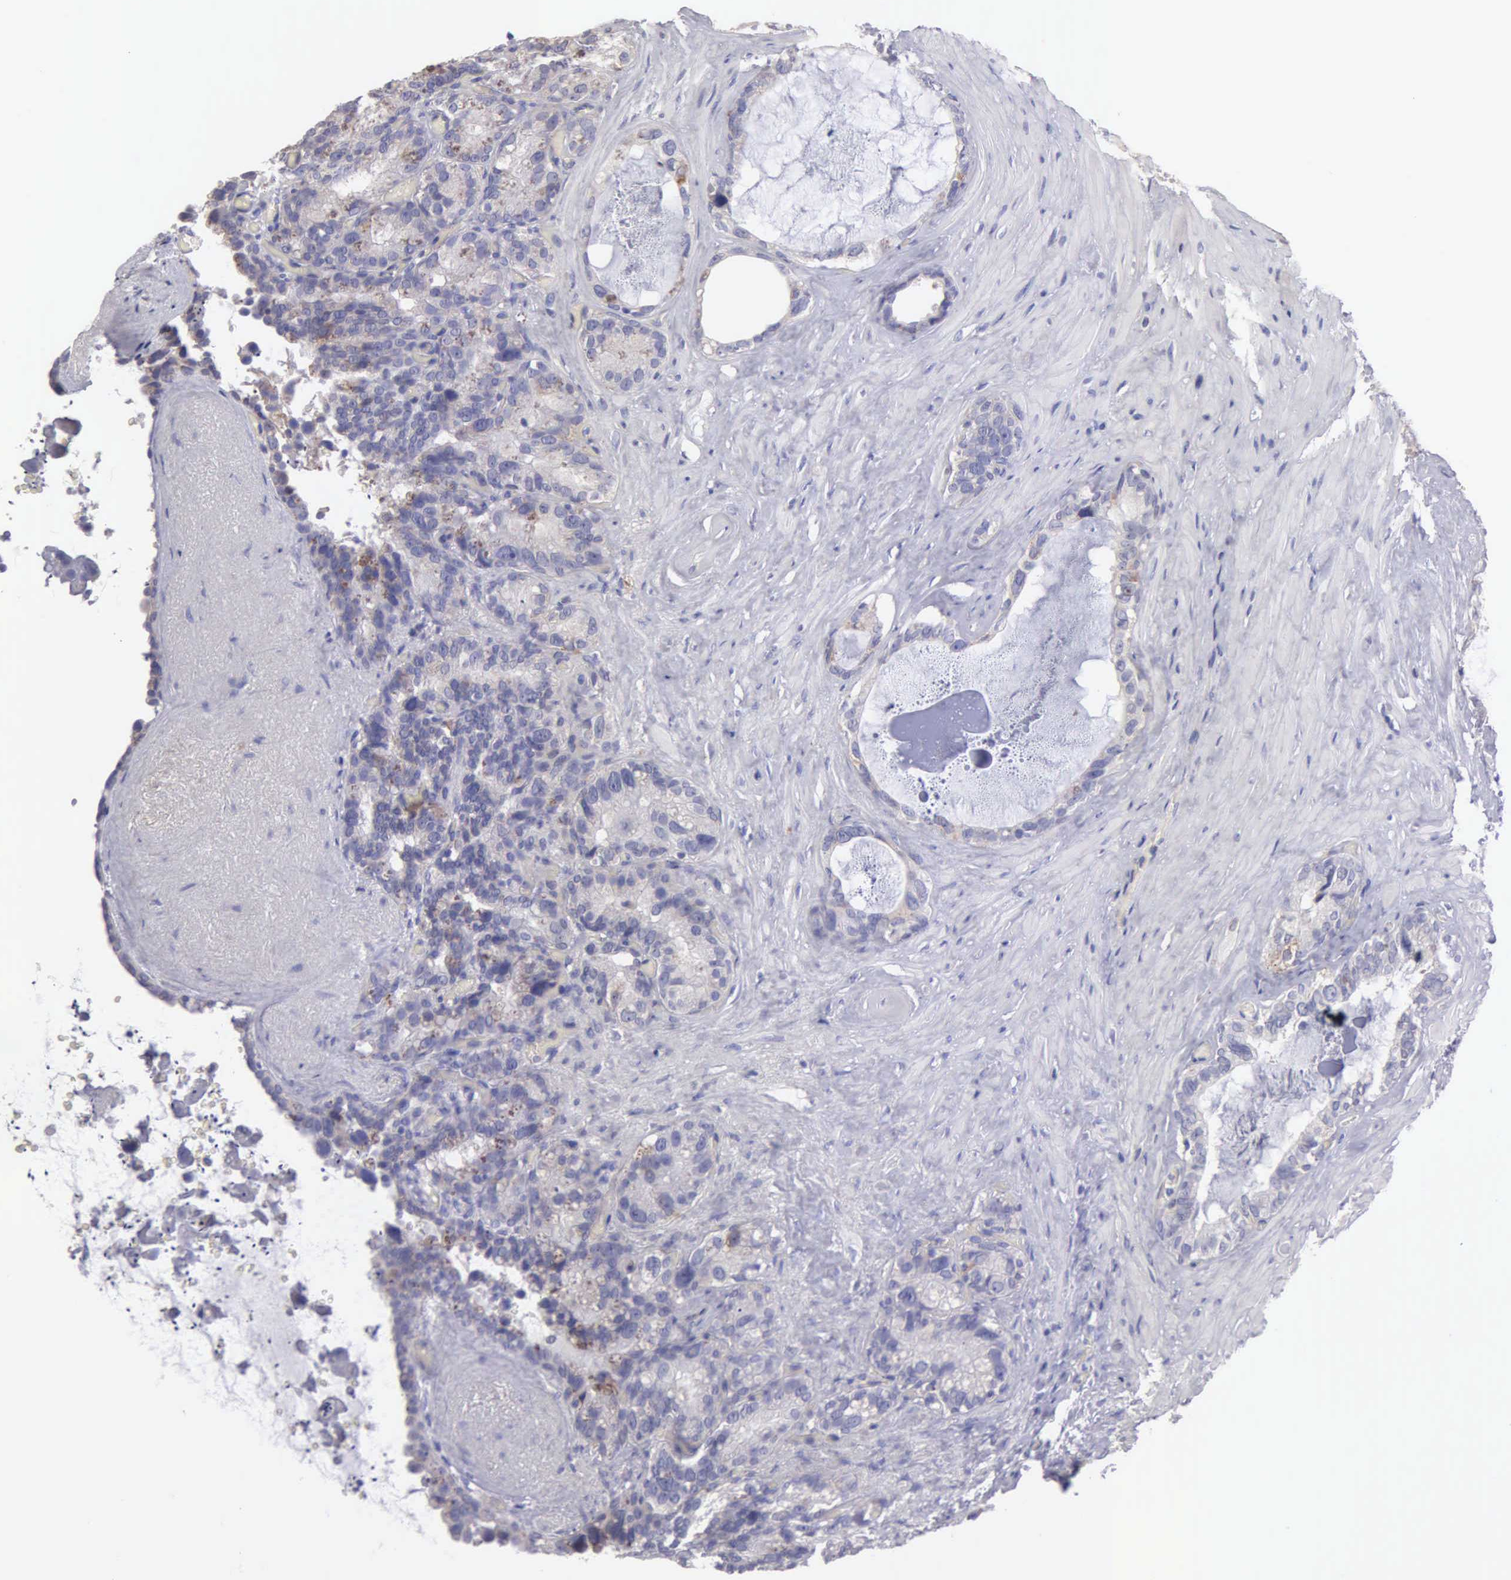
{"staining": {"intensity": "weak", "quantity": "25%-75%", "location": "cytoplasmic/membranous"}, "tissue": "seminal vesicle", "cell_type": "Glandular cells", "image_type": "normal", "snomed": [{"axis": "morphology", "description": "Normal tissue, NOS"}, {"axis": "topography", "description": "Seminal veicle"}], "caption": "Immunohistochemistry (IHC) (DAB (3,3'-diaminobenzidine)) staining of normal seminal vesicle demonstrates weak cytoplasmic/membranous protein positivity in about 25%-75% of glandular cells.", "gene": "APP", "patient": {"sex": "male", "age": 63}}